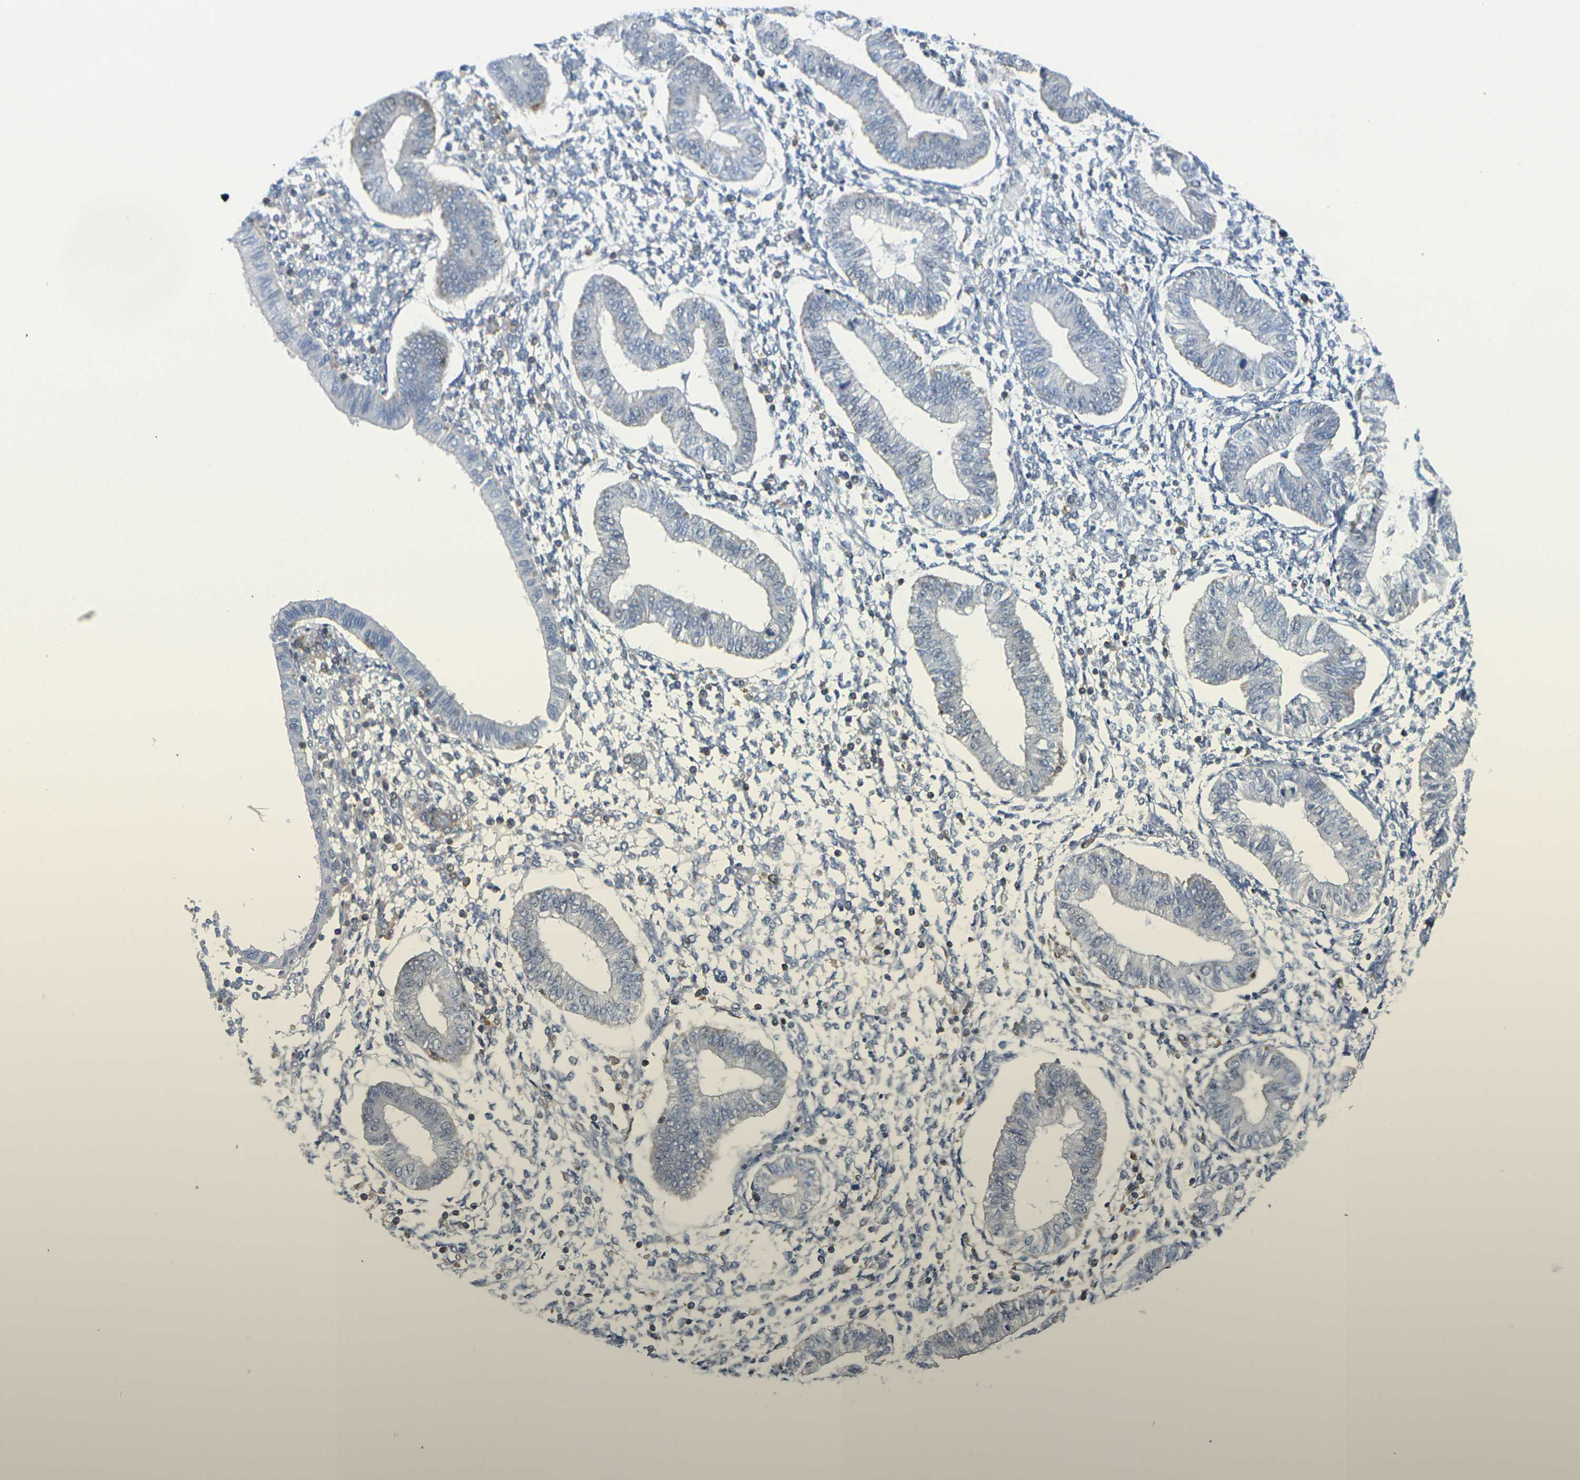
{"staining": {"intensity": "negative", "quantity": "none", "location": "none"}, "tissue": "endometrium", "cell_type": "Cells in endometrial stroma", "image_type": "normal", "snomed": [{"axis": "morphology", "description": "Normal tissue, NOS"}, {"axis": "topography", "description": "Endometrium"}], "caption": "Human endometrium stained for a protein using immunohistochemistry (IHC) shows no expression in cells in endometrial stroma.", "gene": "OTOF", "patient": {"sex": "female", "age": 50}}